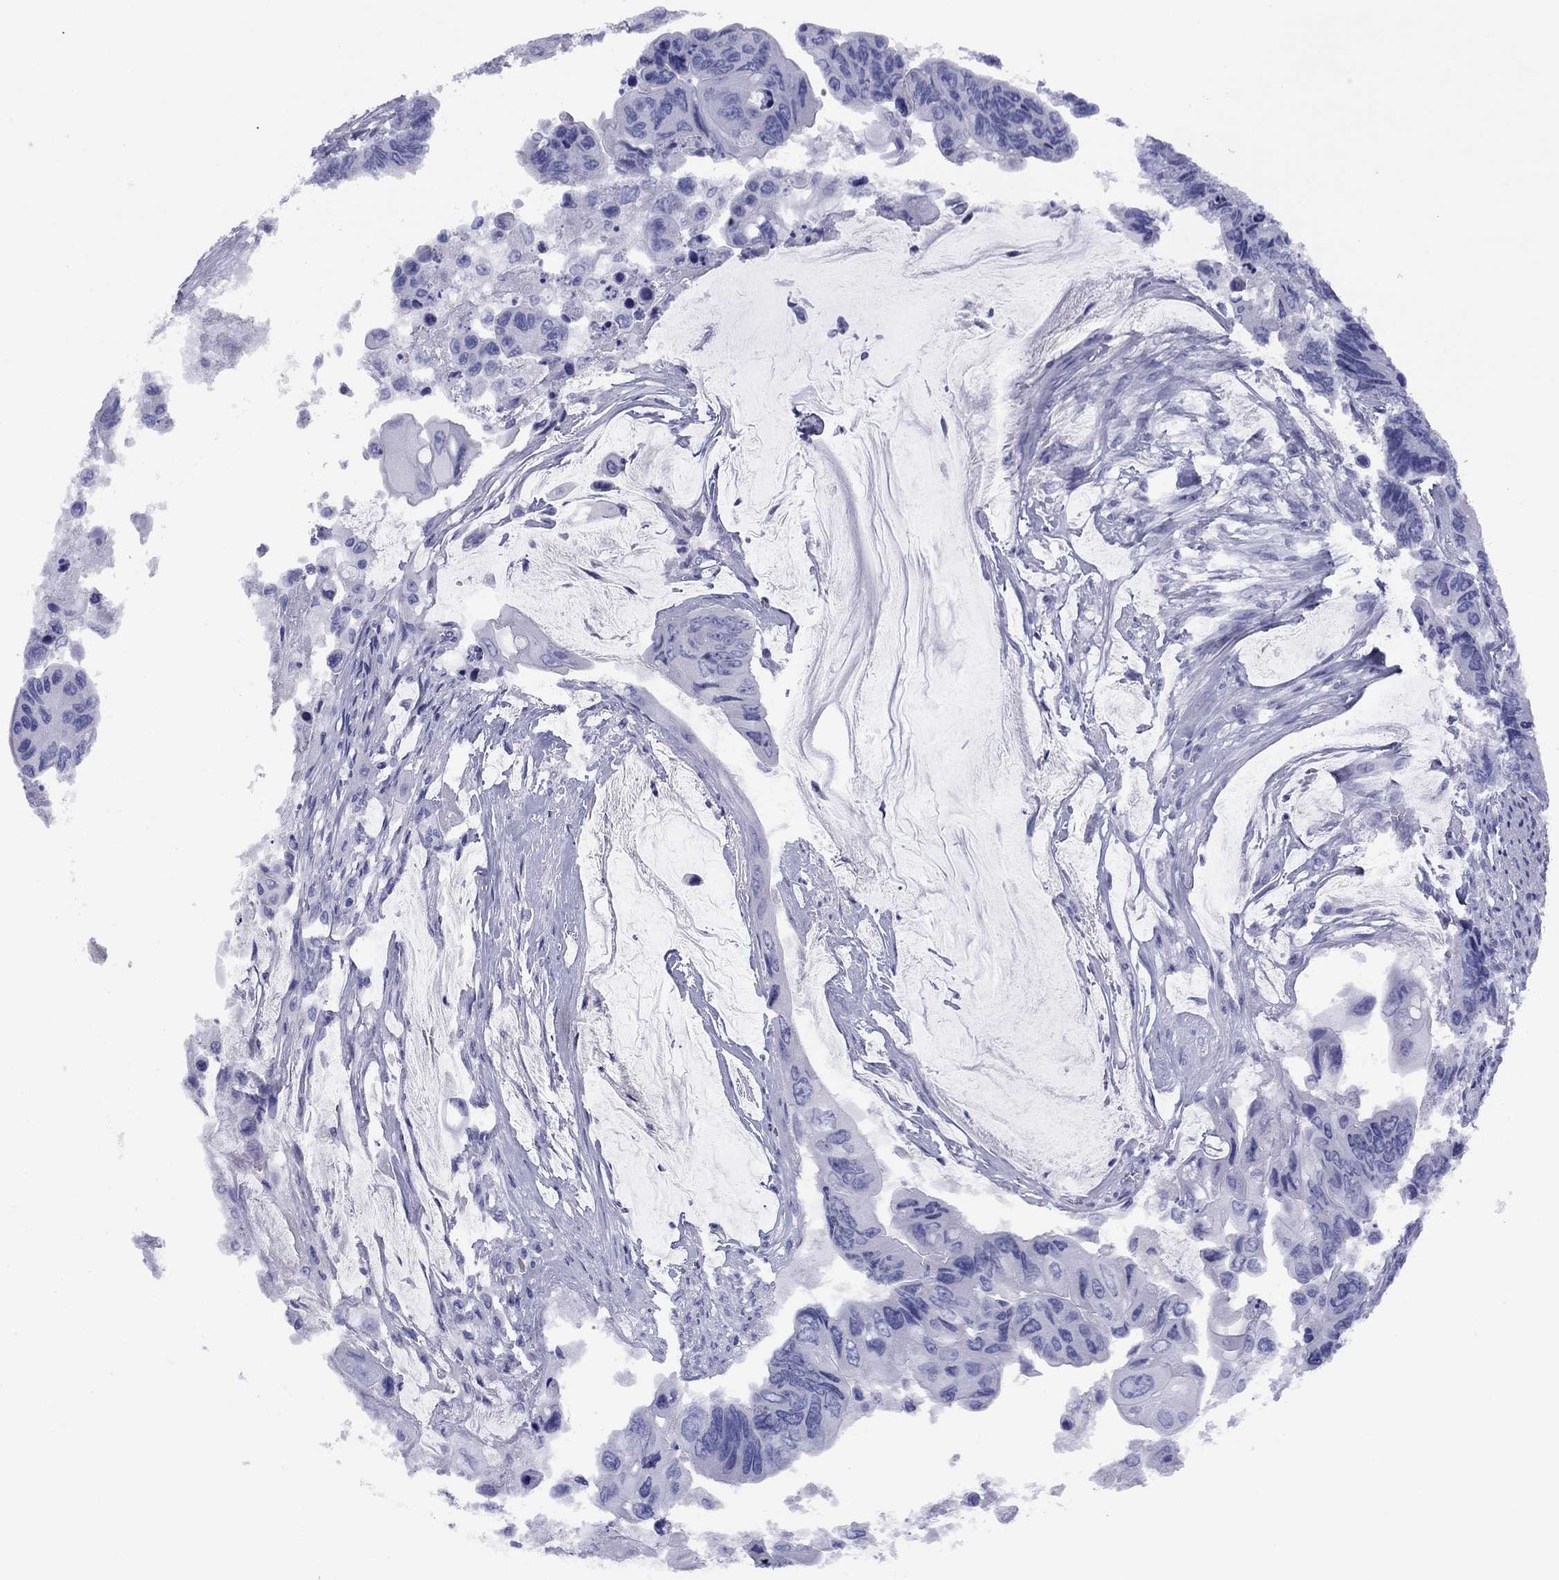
{"staining": {"intensity": "negative", "quantity": "none", "location": "none"}, "tissue": "colorectal cancer", "cell_type": "Tumor cells", "image_type": "cancer", "snomed": [{"axis": "morphology", "description": "Adenocarcinoma, NOS"}, {"axis": "topography", "description": "Rectum"}], "caption": "Immunohistochemistry histopathology image of adenocarcinoma (colorectal) stained for a protein (brown), which demonstrates no expression in tumor cells.", "gene": "HAO1", "patient": {"sex": "male", "age": 63}}